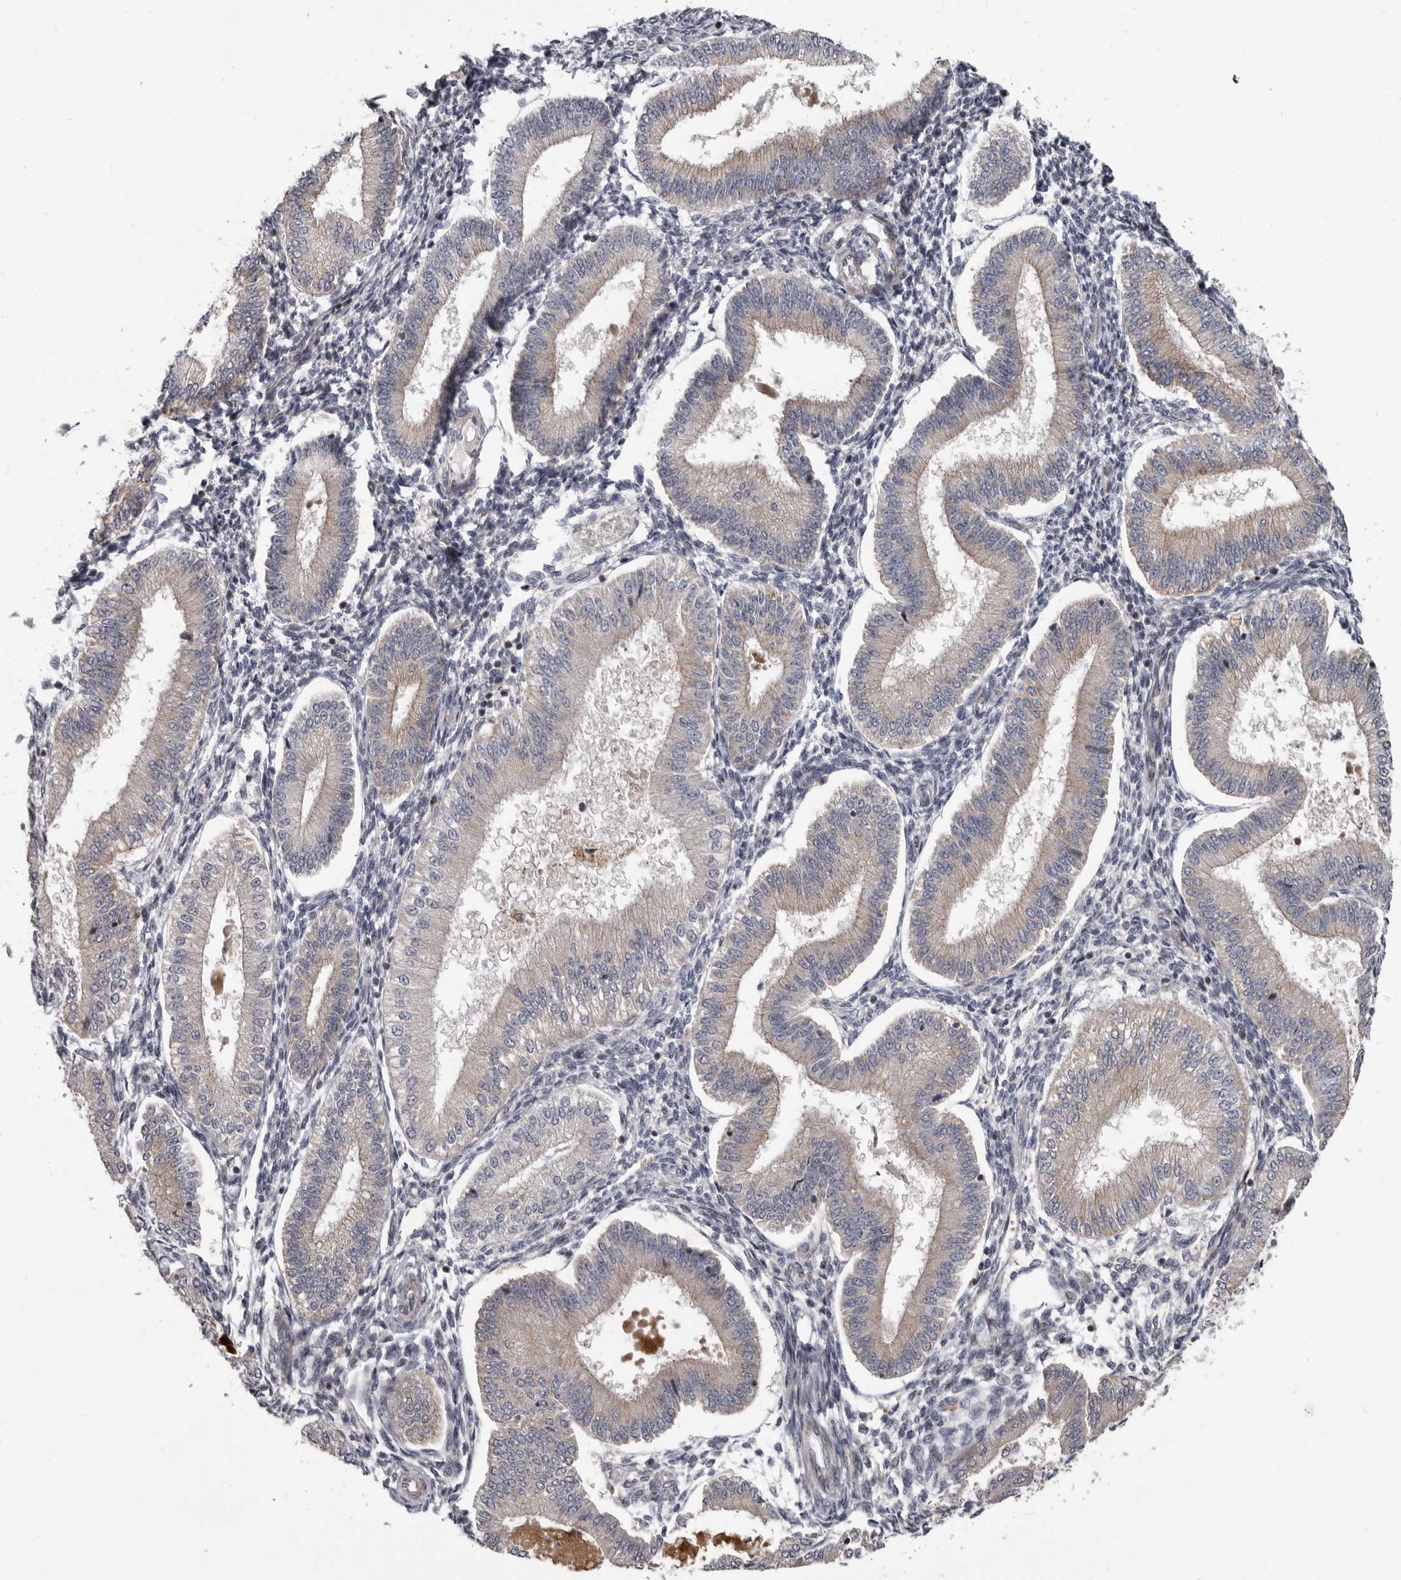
{"staining": {"intensity": "negative", "quantity": "none", "location": "none"}, "tissue": "endometrium", "cell_type": "Cells in endometrial stroma", "image_type": "normal", "snomed": [{"axis": "morphology", "description": "Normal tissue, NOS"}, {"axis": "topography", "description": "Endometrium"}], "caption": "Histopathology image shows no protein expression in cells in endometrial stroma of benign endometrium.", "gene": "FGFR4", "patient": {"sex": "female", "age": 39}}